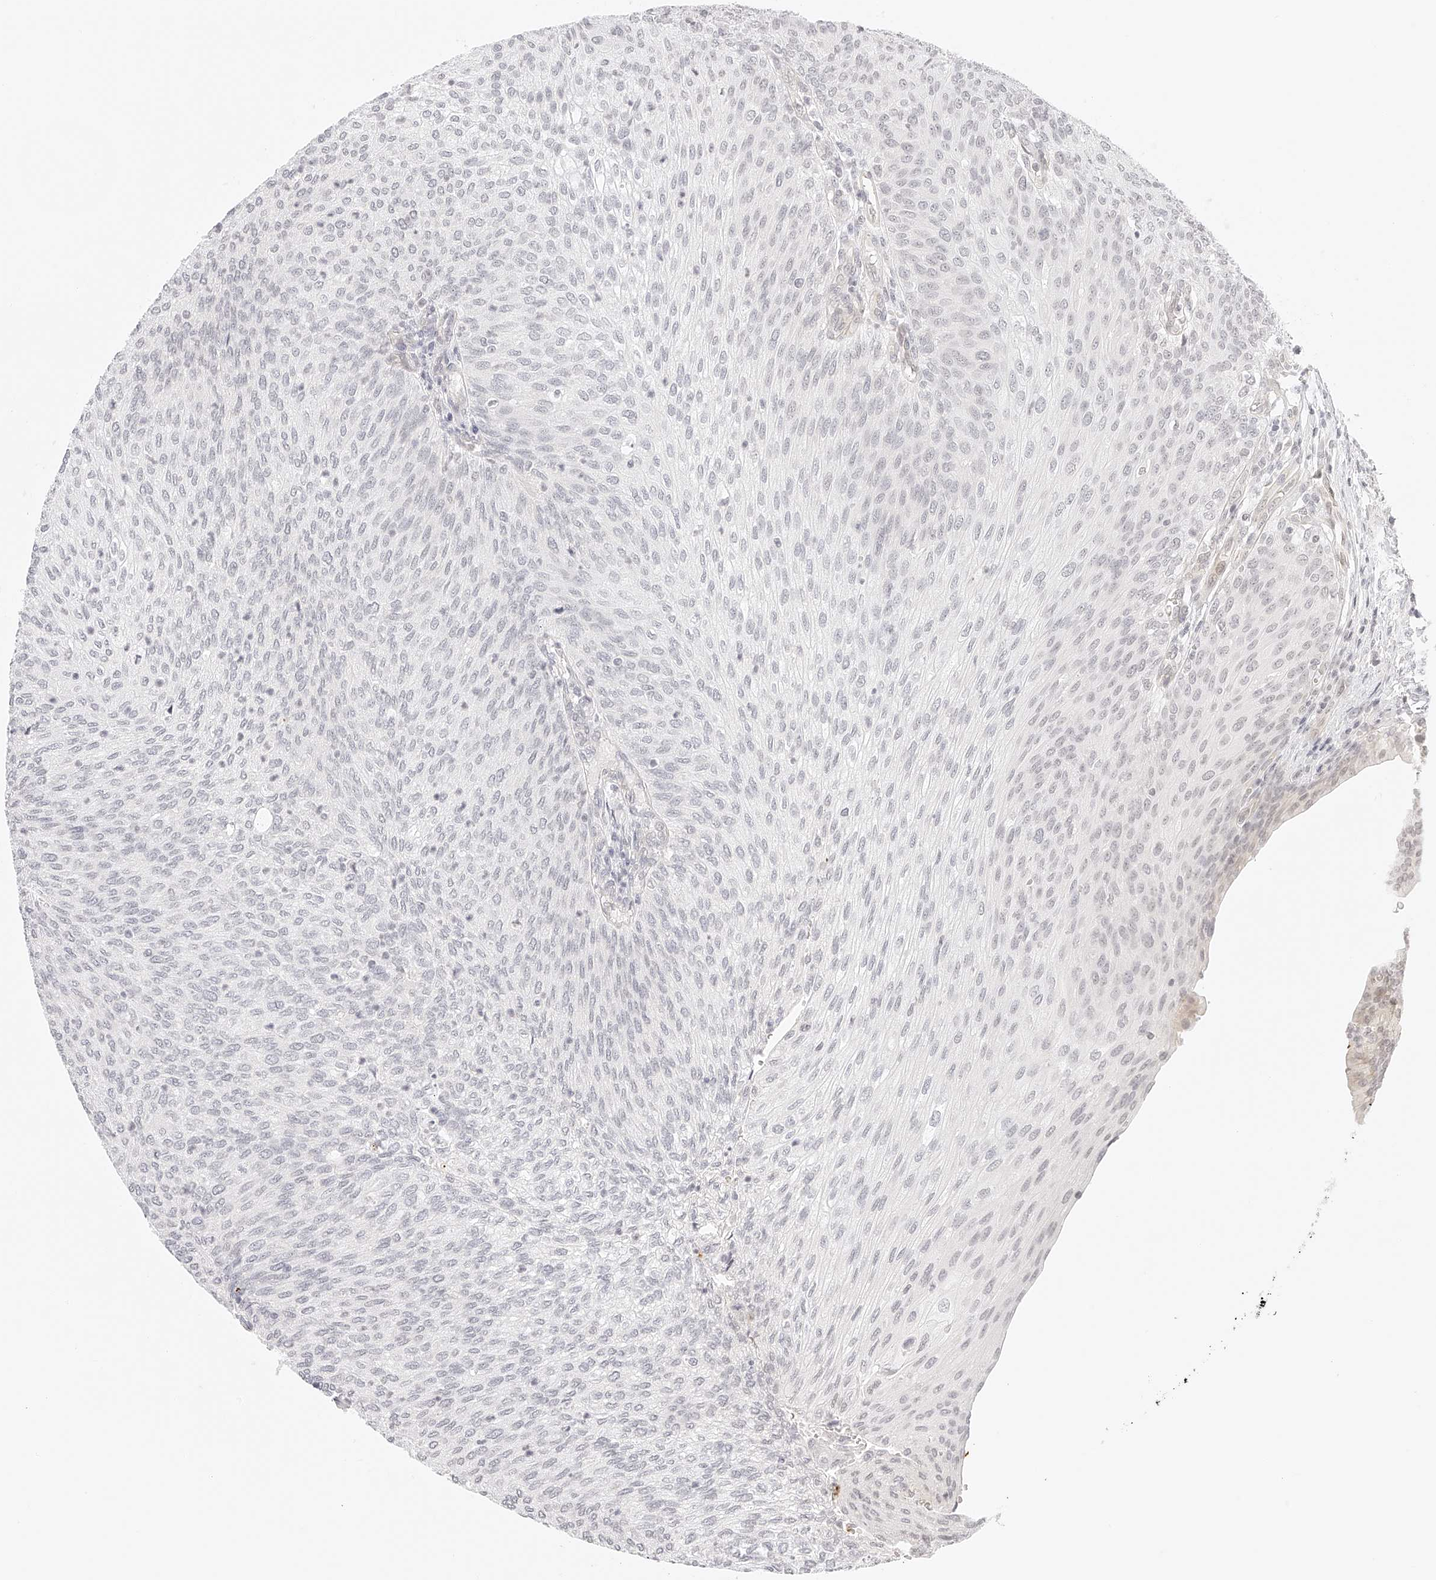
{"staining": {"intensity": "negative", "quantity": "none", "location": "none"}, "tissue": "urothelial cancer", "cell_type": "Tumor cells", "image_type": "cancer", "snomed": [{"axis": "morphology", "description": "Urothelial carcinoma, Low grade"}, {"axis": "topography", "description": "Urinary bladder"}], "caption": "This is an immunohistochemistry (IHC) image of human urothelial cancer. There is no expression in tumor cells.", "gene": "ZFP69", "patient": {"sex": "female", "age": 79}}